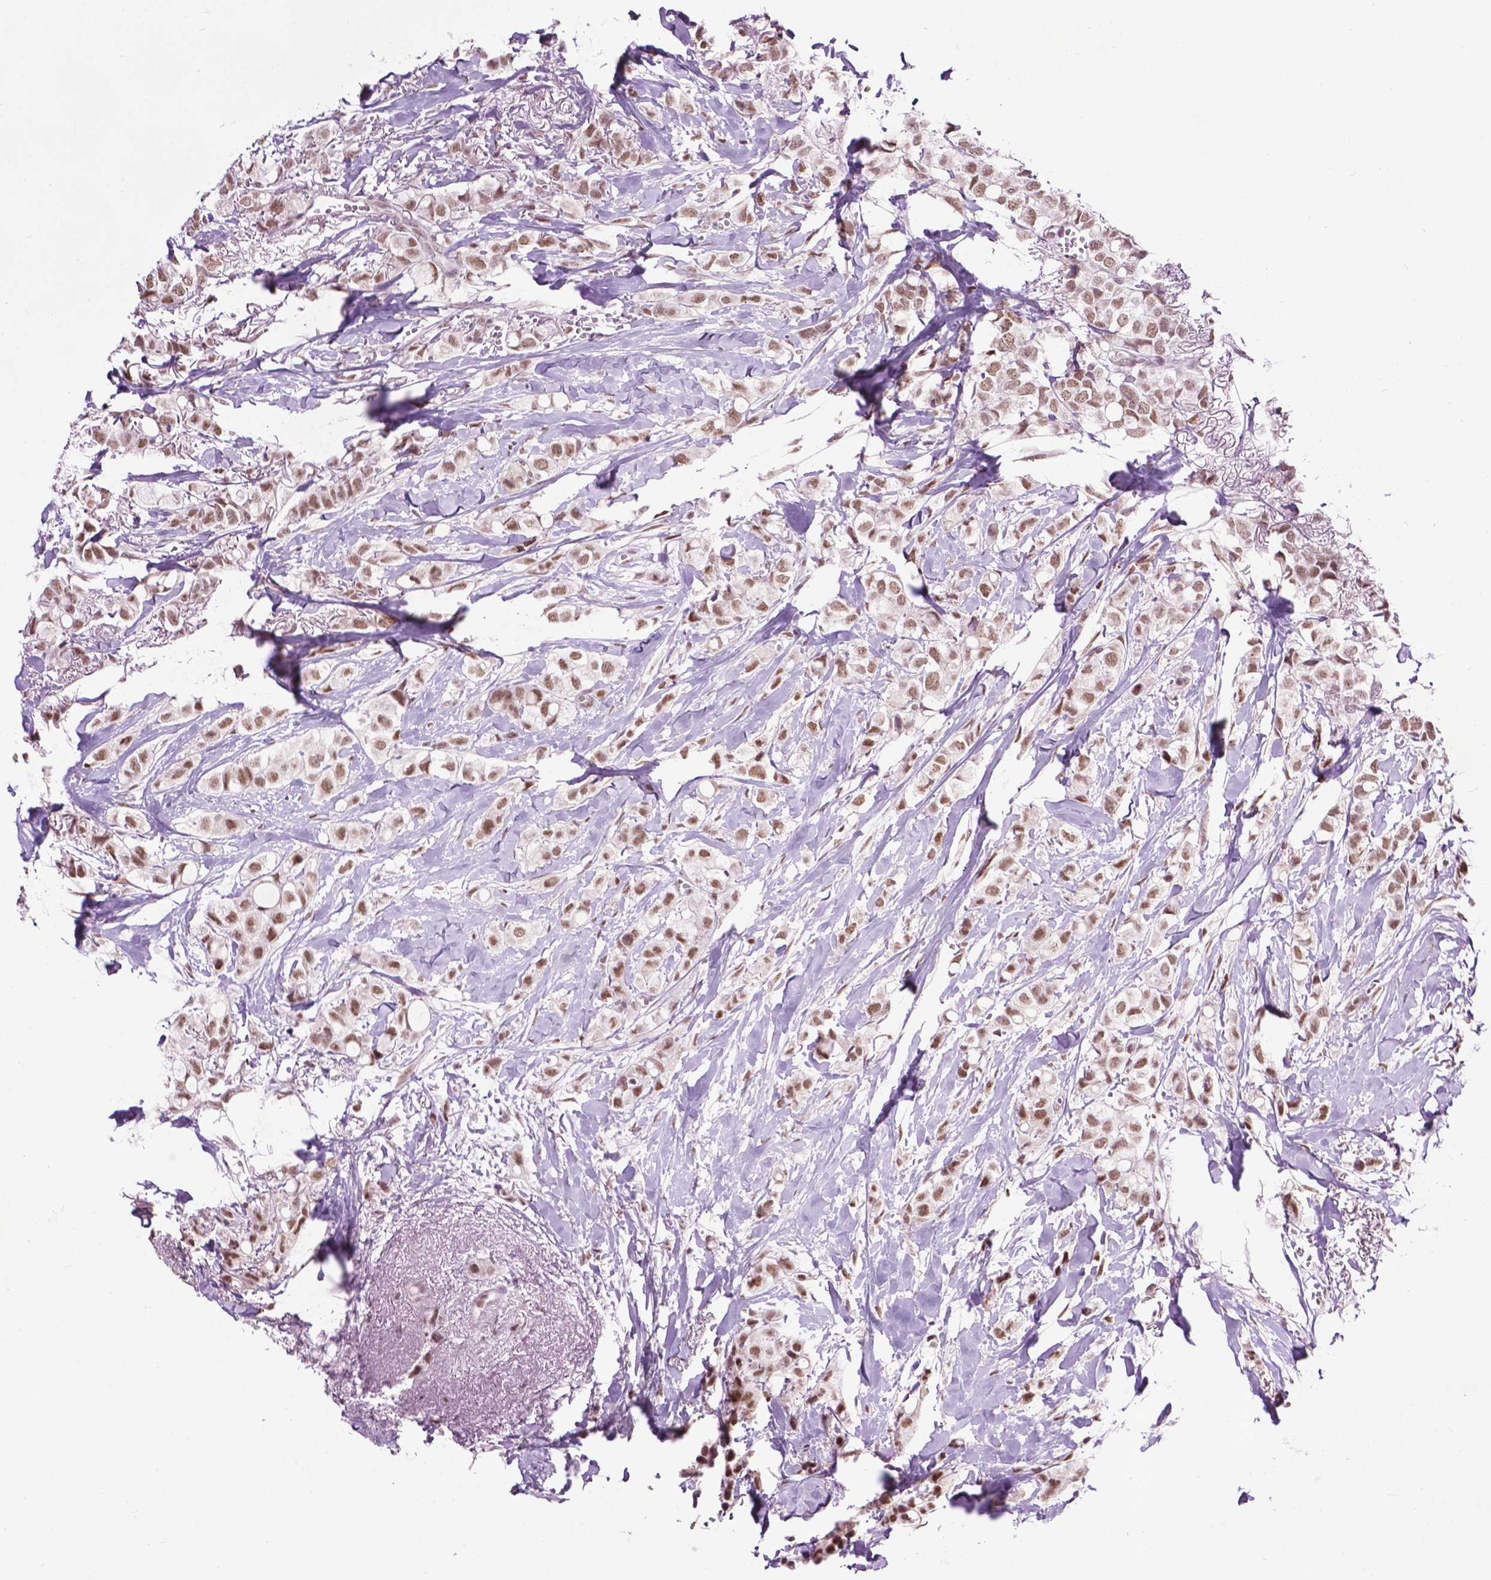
{"staining": {"intensity": "moderate", "quantity": ">75%", "location": "nuclear"}, "tissue": "breast cancer", "cell_type": "Tumor cells", "image_type": "cancer", "snomed": [{"axis": "morphology", "description": "Duct carcinoma"}, {"axis": "topography", "description": "Breast"}], "caption": "The micrograph displays a brown stain indicating the presence of a protein in the nuclear of tumor cells in breast cancer (infiltrating ductal carcinoma).", "gene": "EAF1", "patient": {"sex": "female", "age": 85}}